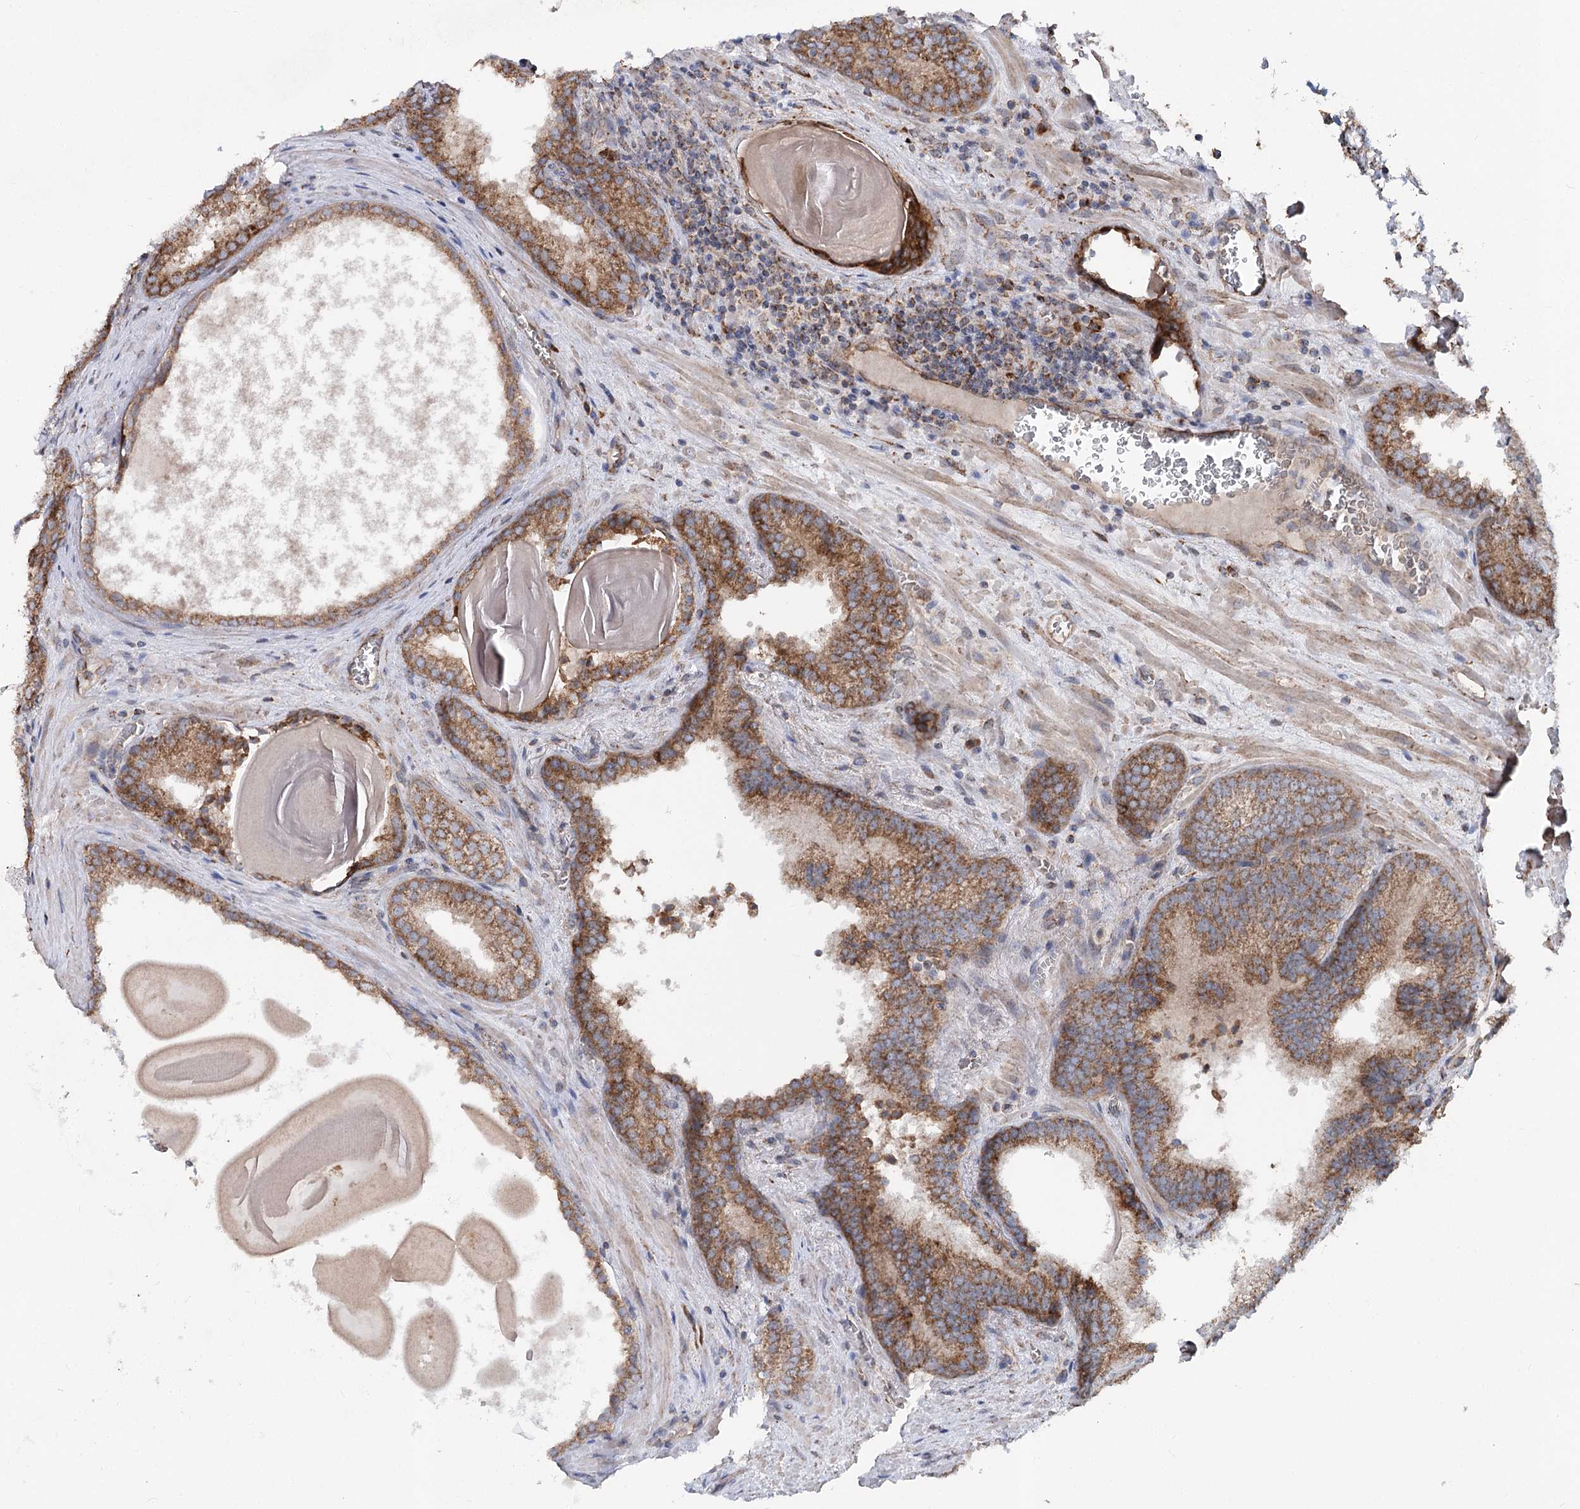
{"staining": {"intensity": "moderate", "quantity": ">75%", "location": "cytoplasmic/membranous"}, "tissue": "prostate cancer", "cell_type": "Tumor cells", "image_type": "cancer", "snomed": [{"axis": "morphology", "description": "Adenocarcinoma, High grade"}, {"axis": "topography", "description": "Prostate"}], "caption": "Human prostate cancer stained with a protein marker reveals moderate staining in tumor cells.", "gene": "MSANTD2", "patient": {"sex": "male", "age": 66}}